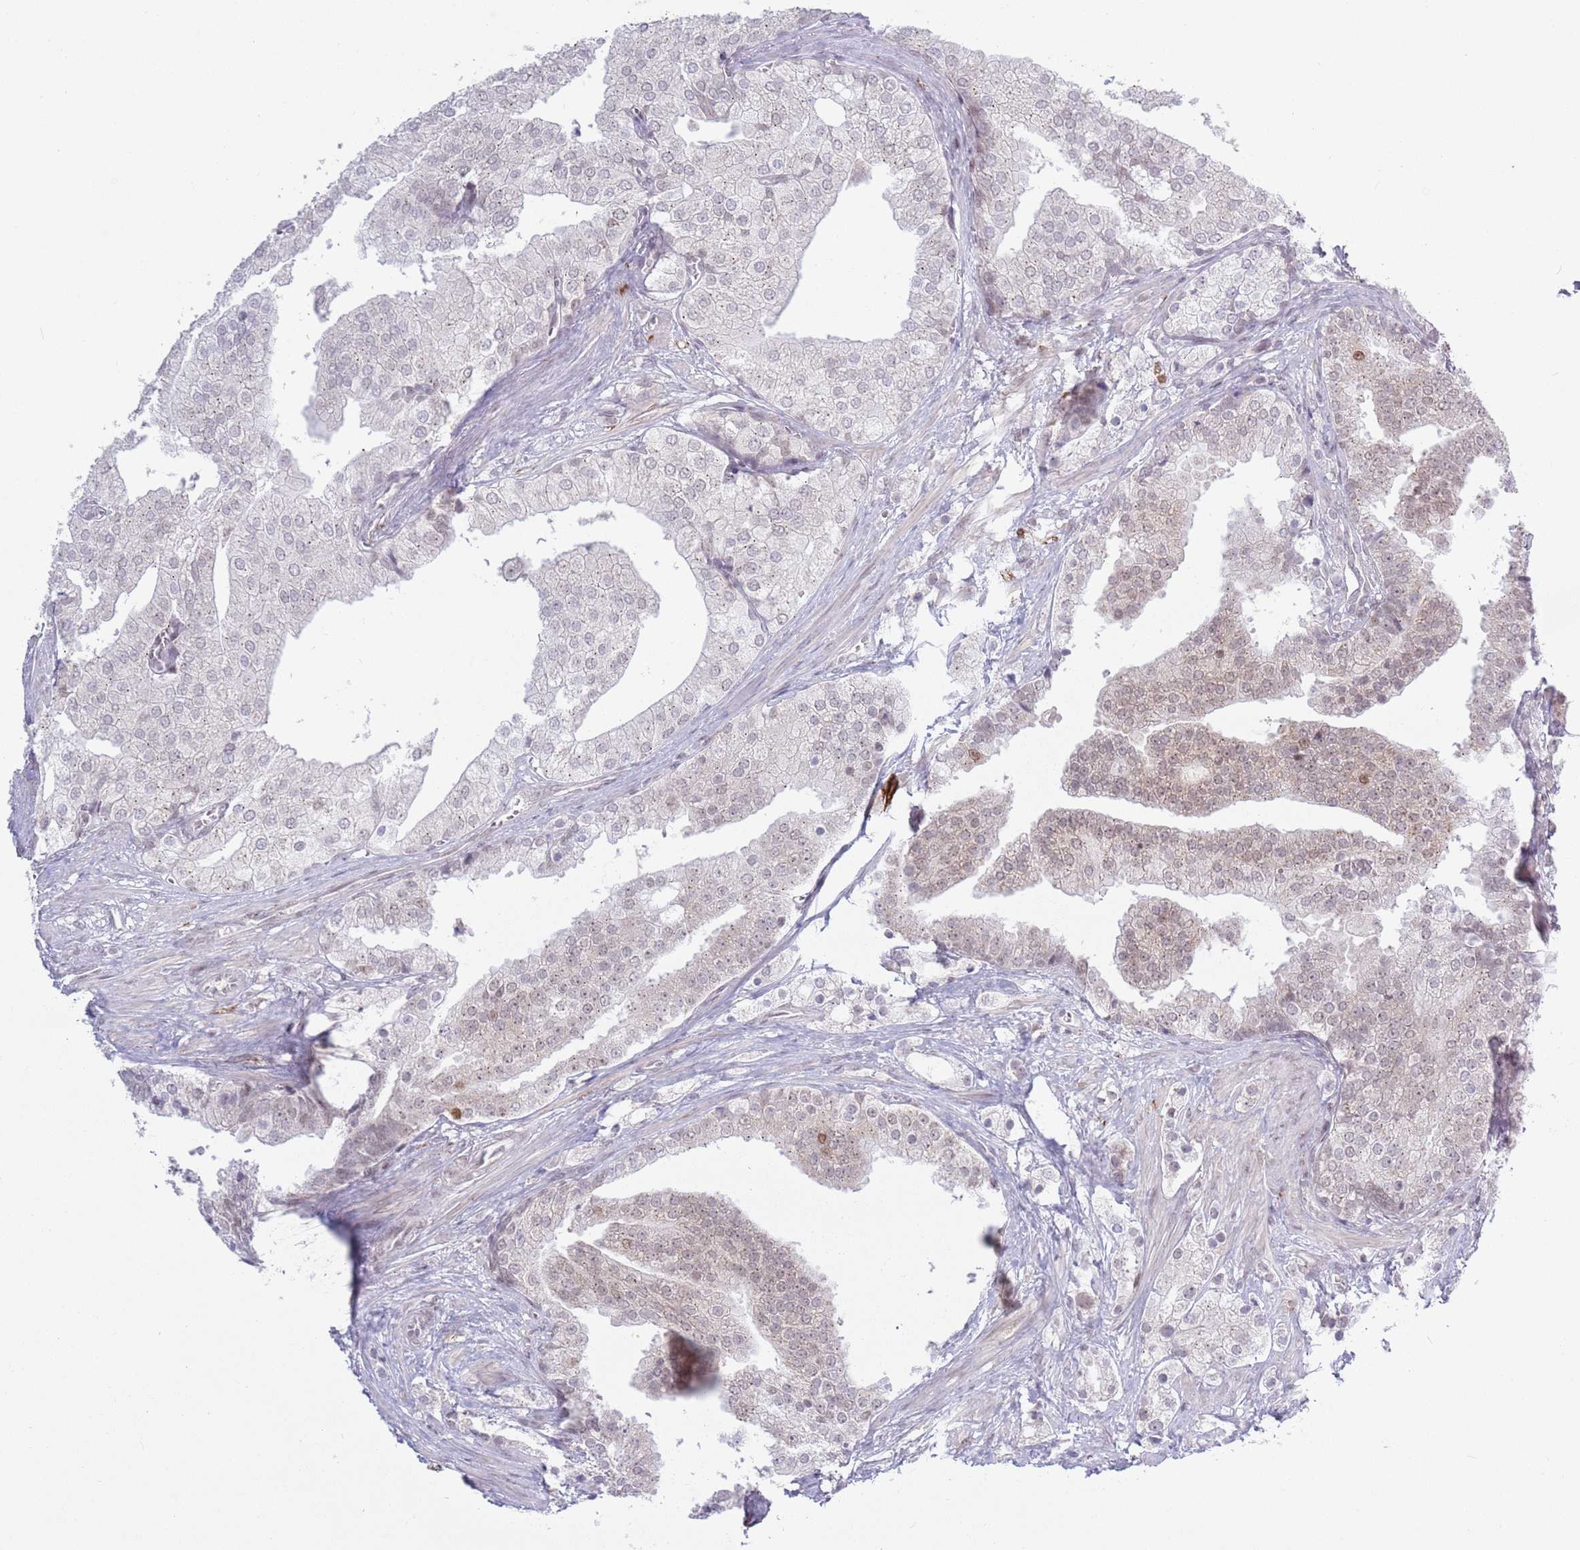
{"staining": {"intensity": "moderate", "quantity": "<25%", "location": "nuclear"}, "tissue": "prostate cancer", "cell_type": "Tumor cells", "image_type": "cancer", "snomed": [{"axis": "morphology", "description": "Adenocarcinoma, High grade"}, {"axis": "topography", "description": "Prostate"}], "caption": "Immunohistochemical staining of prostate cancer (high-grade adenocarcinoma) reveals low levels of moderate nuclear positivity in approximately <25% of tumor cells.", "gene": "MRPL34", "patient": {"sex": "male", "age": 50}}